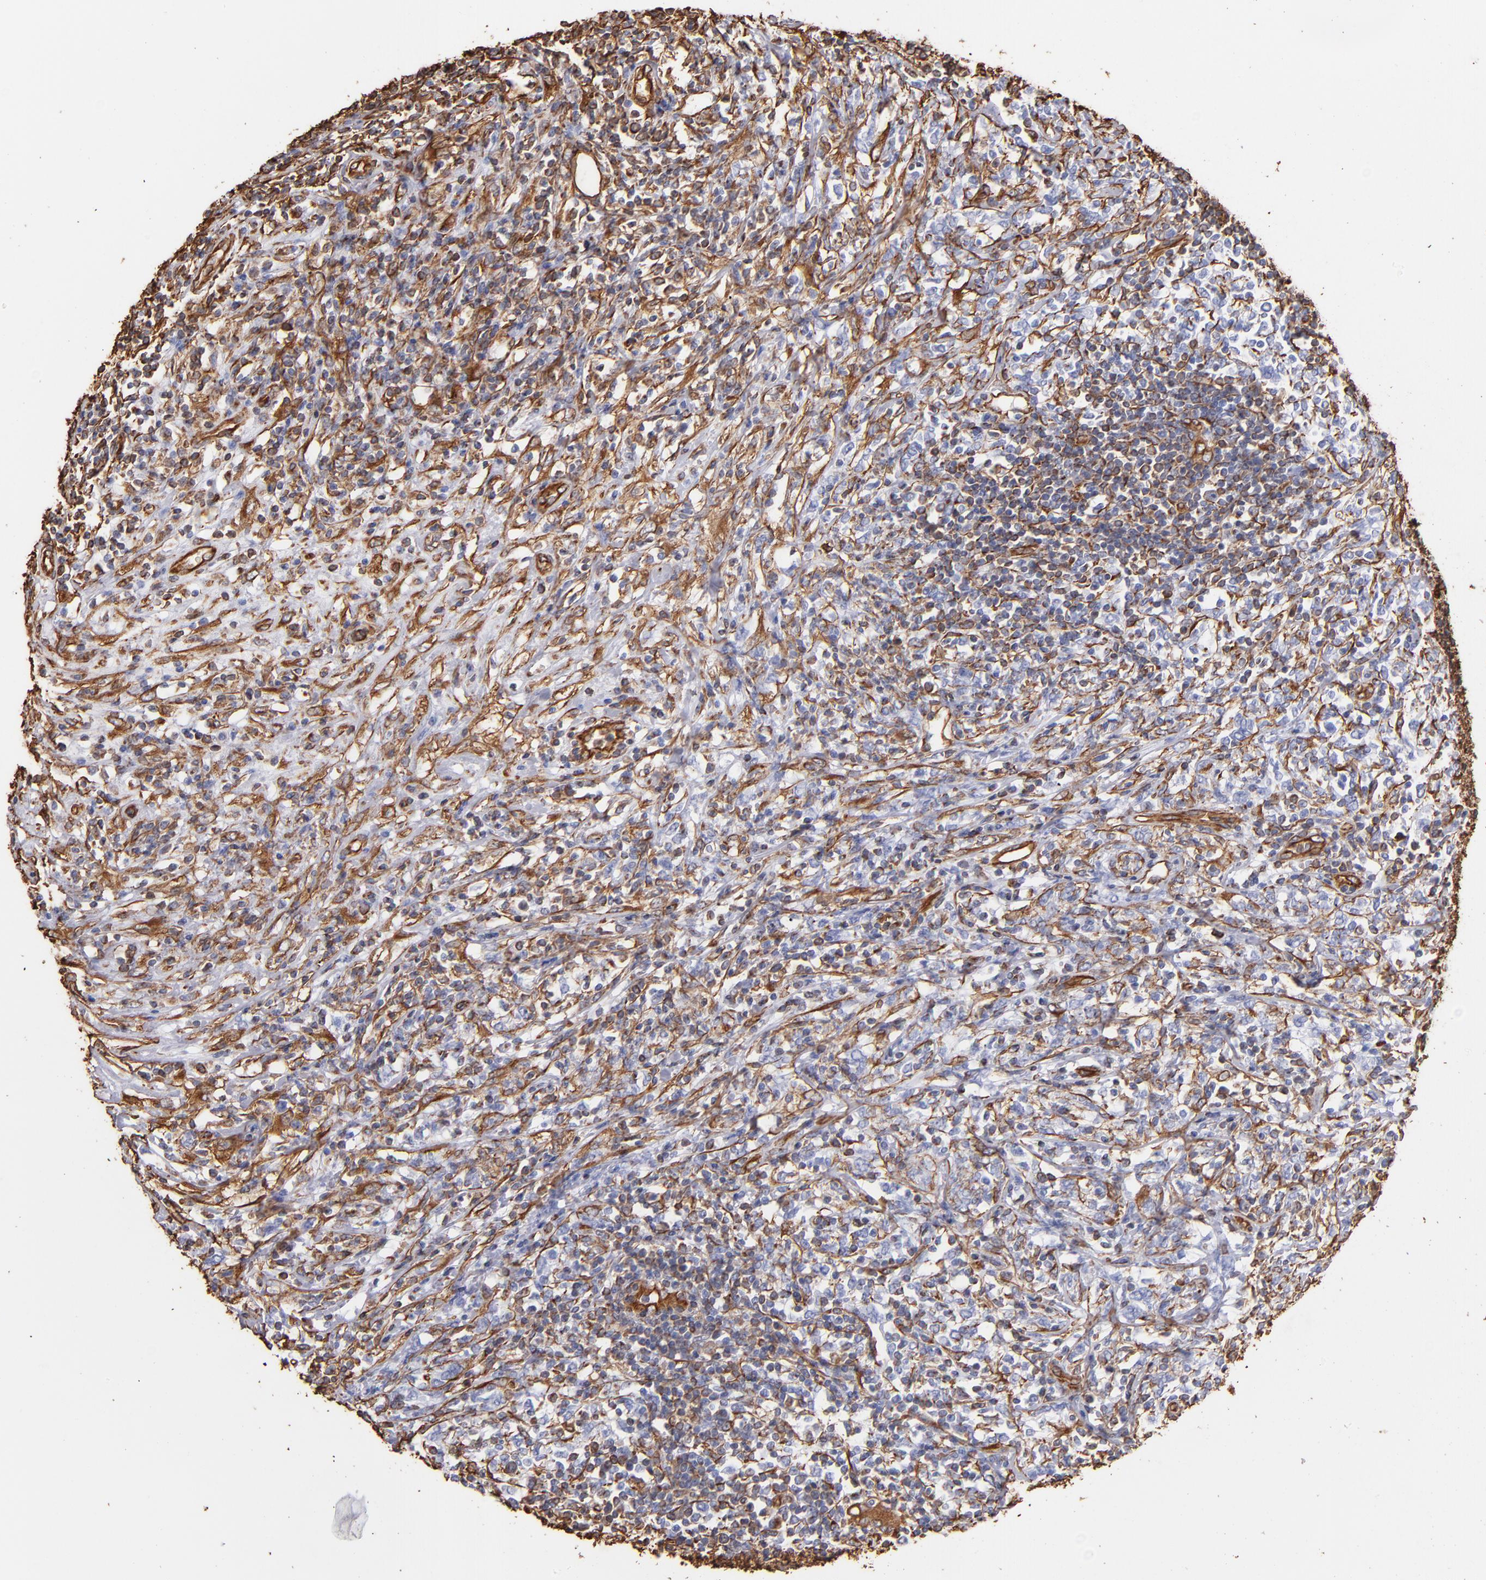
{"staining": {"intensity": "strong", "quantity": "25%-75%", "location": "cytoplasmic/membranous"}, "tissue": "lymphoma", "cell_type": "Tumor cells", "image_type": "cancer", "snomed": [{"axis": "morphology", "description": "Malignant lymphoma, non-Hodgkin's type, High grade"}, {"axis": "topography", "description": "Lymph node"}], "caption": "DAB (3,3'-diaminobenzidine) immunohistochemical staining of human lymphoma exhibits strong cytoplasmic/membranous protein positivity in approximately 25%-75% of tumor cells. (Stains: DAB (3,3'-diaminobenzidine) in brown, nuclei in blue, Microscopy: brightfield microscopy at high magnification).", "gene": "VIM", "patient": {"sex": "female", "age": 84}}